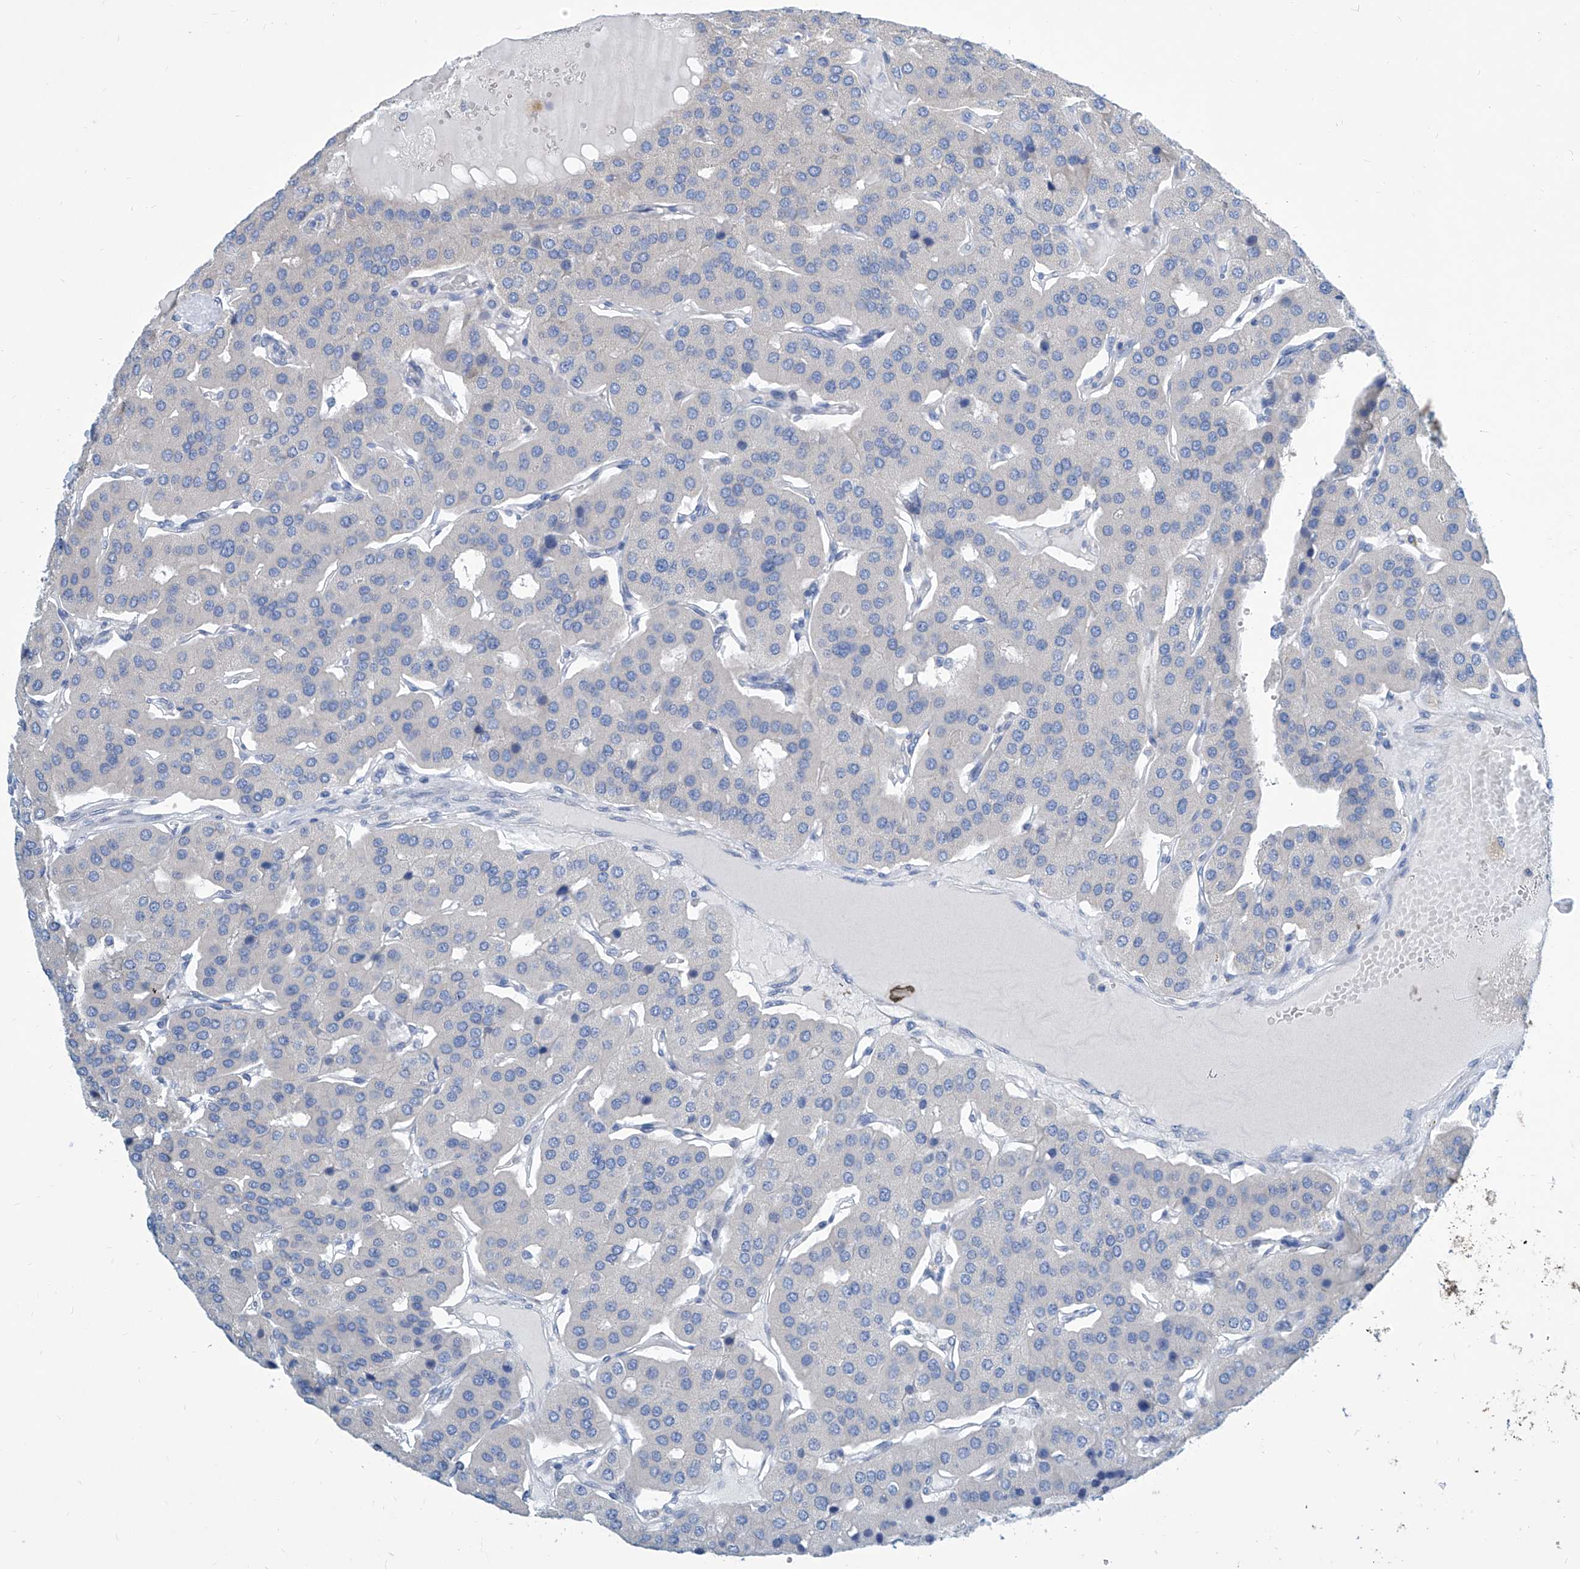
{"staining": {"intensity": "negative", "quantity": "none", "location": "none"}, "tissue": "parathyroid gland", "cell_type": "Glandular cells", "image_type": "normal", "snomed": [{"axis": "morphology", "description": "Normal tissue, NOS"}, {"axis": "morphology", "description": "Adenoma, NOS"}, {"axis": "topography", "description": "Parathyroid gland"}], "caption": "Human parathyroid gland stained for a protein using IHC demonstrates no expression in glandular cells.", "gene": "ZNF519", "patient": {"sex": "female", "age": 86}}